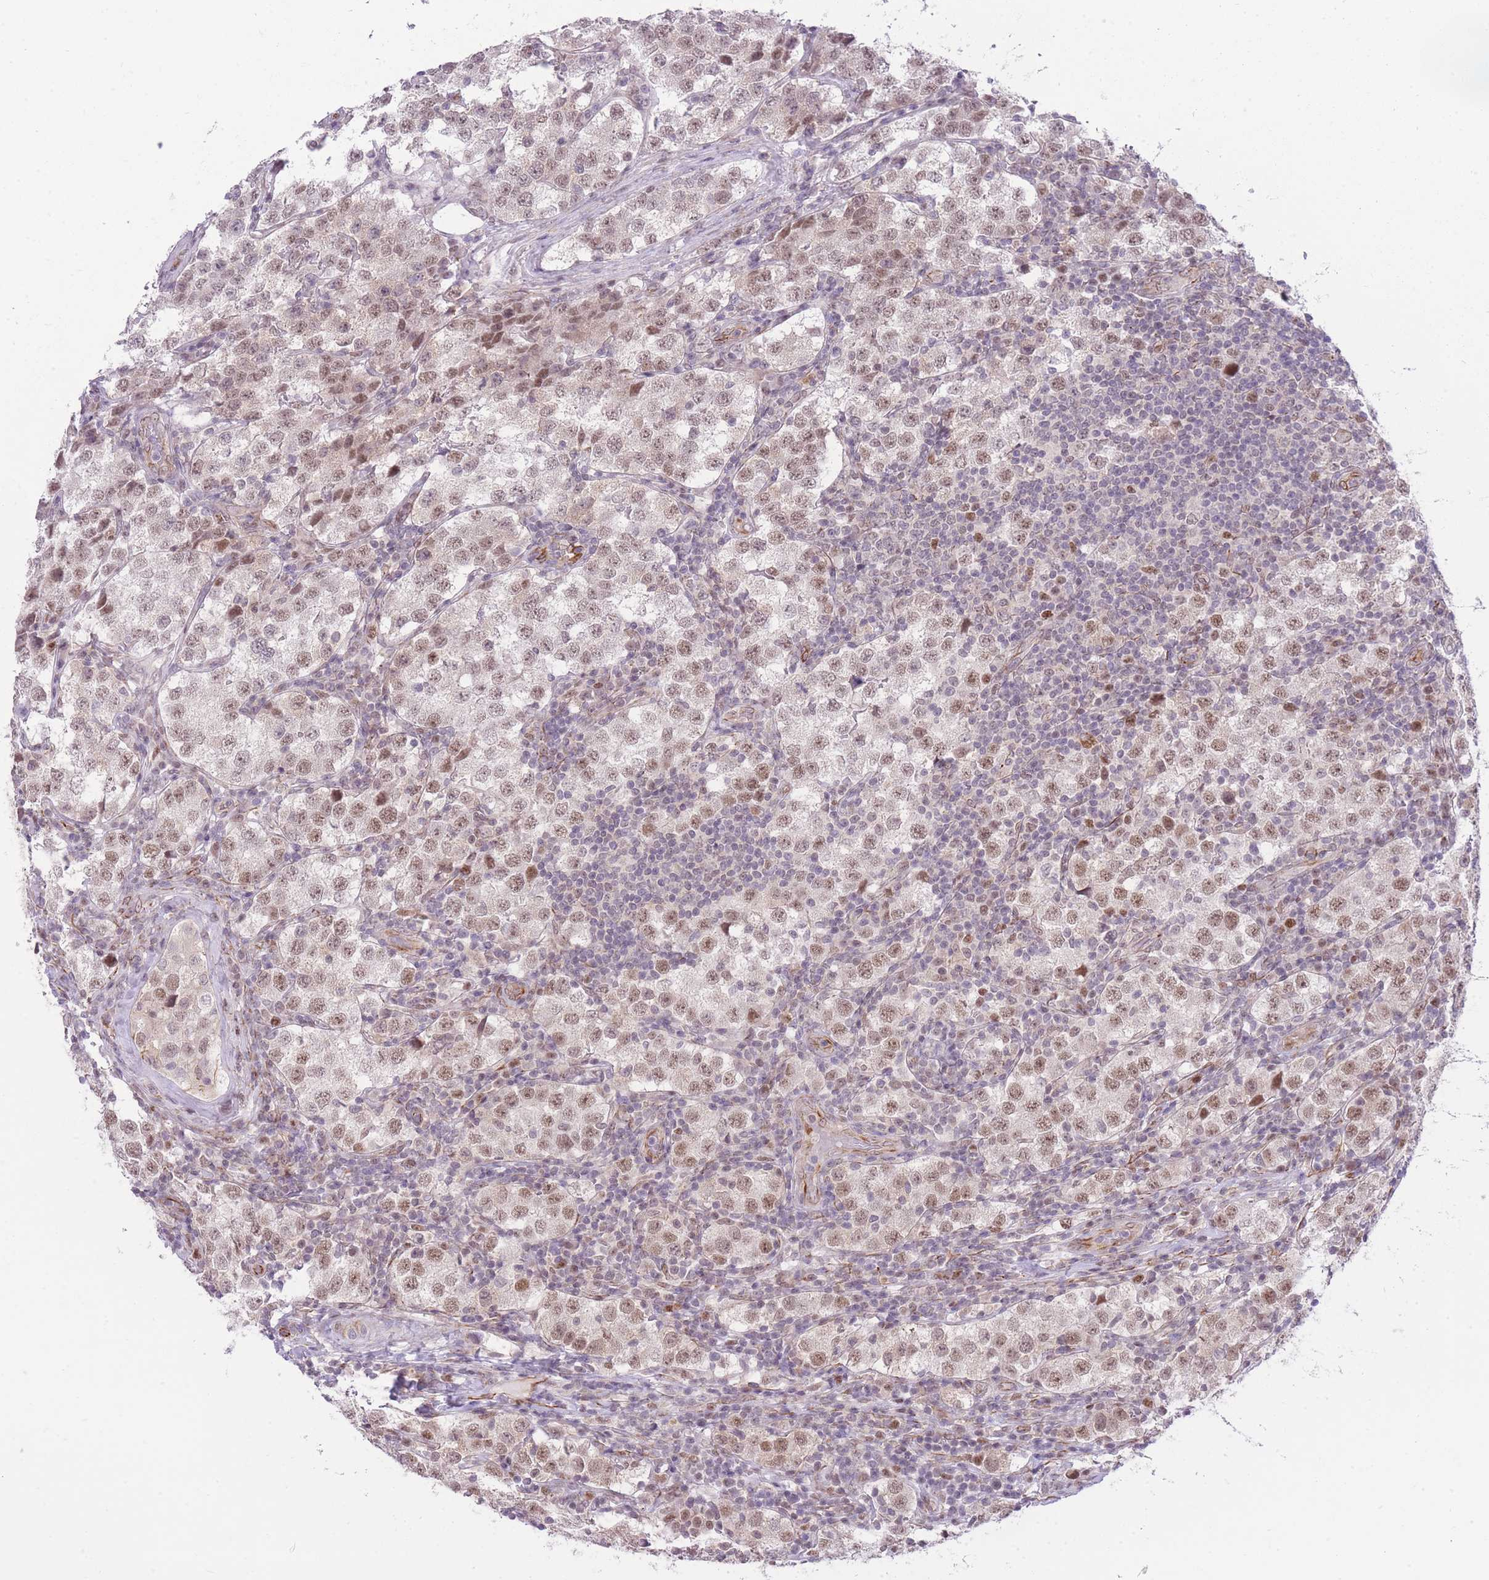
{"staining": {"intensity": "weak", "quantity": ">75%", "location": "nuclear"}, "tissue": "testis cancer", "cell_type": "Tumor cells", "image_type": "cancer", "snomed": [{"axis": "morphology", "description": "Seminoma, NOS"}, {"axis": "topography", "description": "Testis"}], "caption": "Weak nuclear staining is seen in about >75% of tumor cells in testis cancer (seminoma).", "gene": "ELL", "patient": {"sex": "male", "age": 34}}